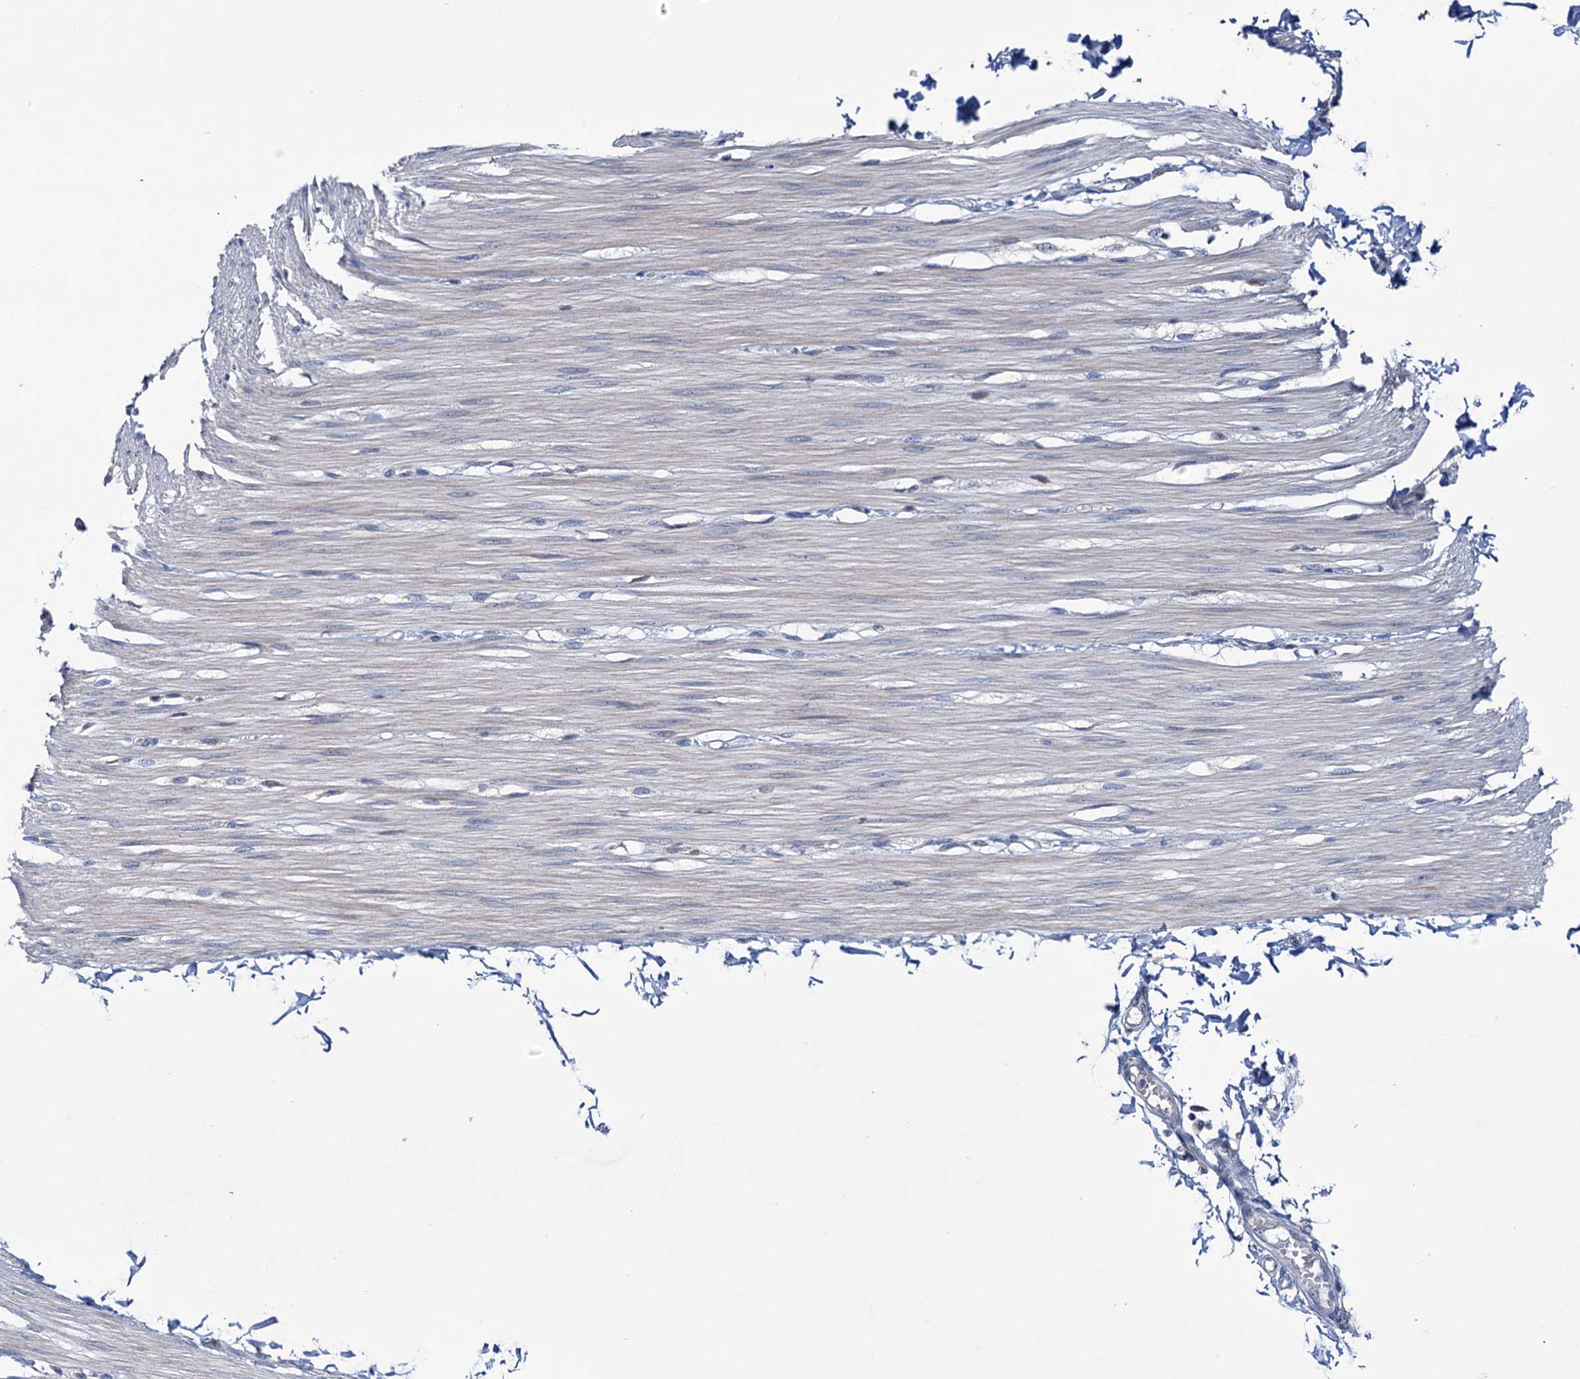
{"staining": {"intensity": "negative", "quantity": "none", "location": "none"}, "tissue": "smooth muscle", "cell_type": "Smooth muscle cells", "image_type": "normal", "snomed": [{"axis": "morphology", "description": "Normal tissue, NOS"}, {"axis": "morphology", "description": "Adenocarcinoma, NOS"}, {"axis": "topography", "description": "Colon"}, {"axis": "topography", "description": "Peripheral nerve tissue"}], "caption": "Immunohistochemical staining of benign smooth muscle exhibits no significant staining in smooth muscle cells.", "gene": "HTR3B", "patient": {"sex": "male", "age": 14}}